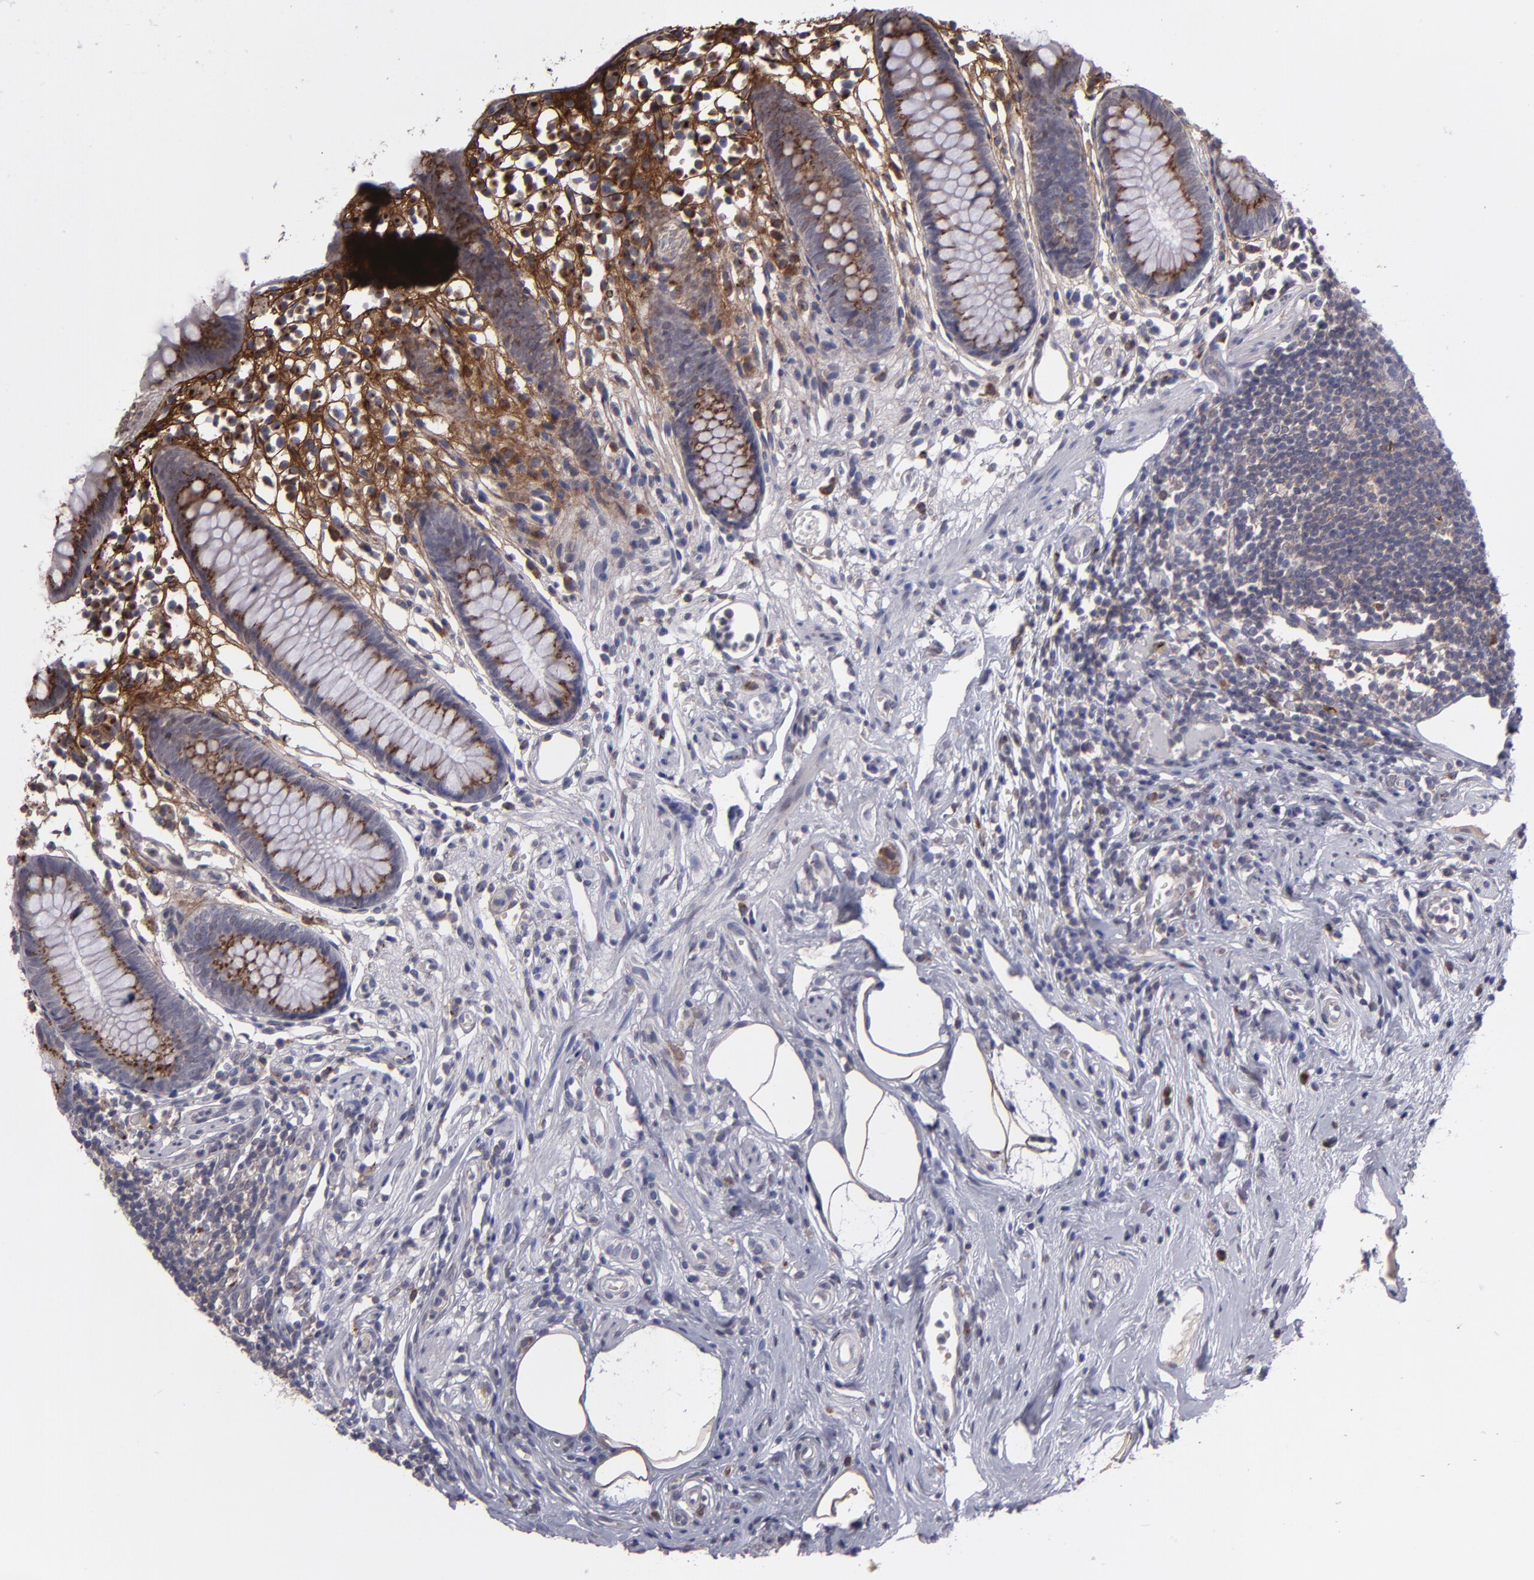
{"staining": {"intensity": "moderate", "quantity": ">75%", "location": "cytoplasmic/membranous"}, "tissue": "appendix", "cell_type": "Glandular cells", "image_type": "normal", "snomed": [{"axis": "morphology", "description": "Normal tissue, NOS"}, {"axis": "topography", "description": "Appendix"}], "caption": "Immunohistochemical staining of normal human appendix demonstrates medium levels of moderate cytoplasmic/membranous staining in approximately >75% of glandular cells. (DAB (3,3'-diaminobenzidine) IHC with brightfield microscopy, high magnification).", "gene": "IL12A", "patient": {"sex": "male", "age": 38}}